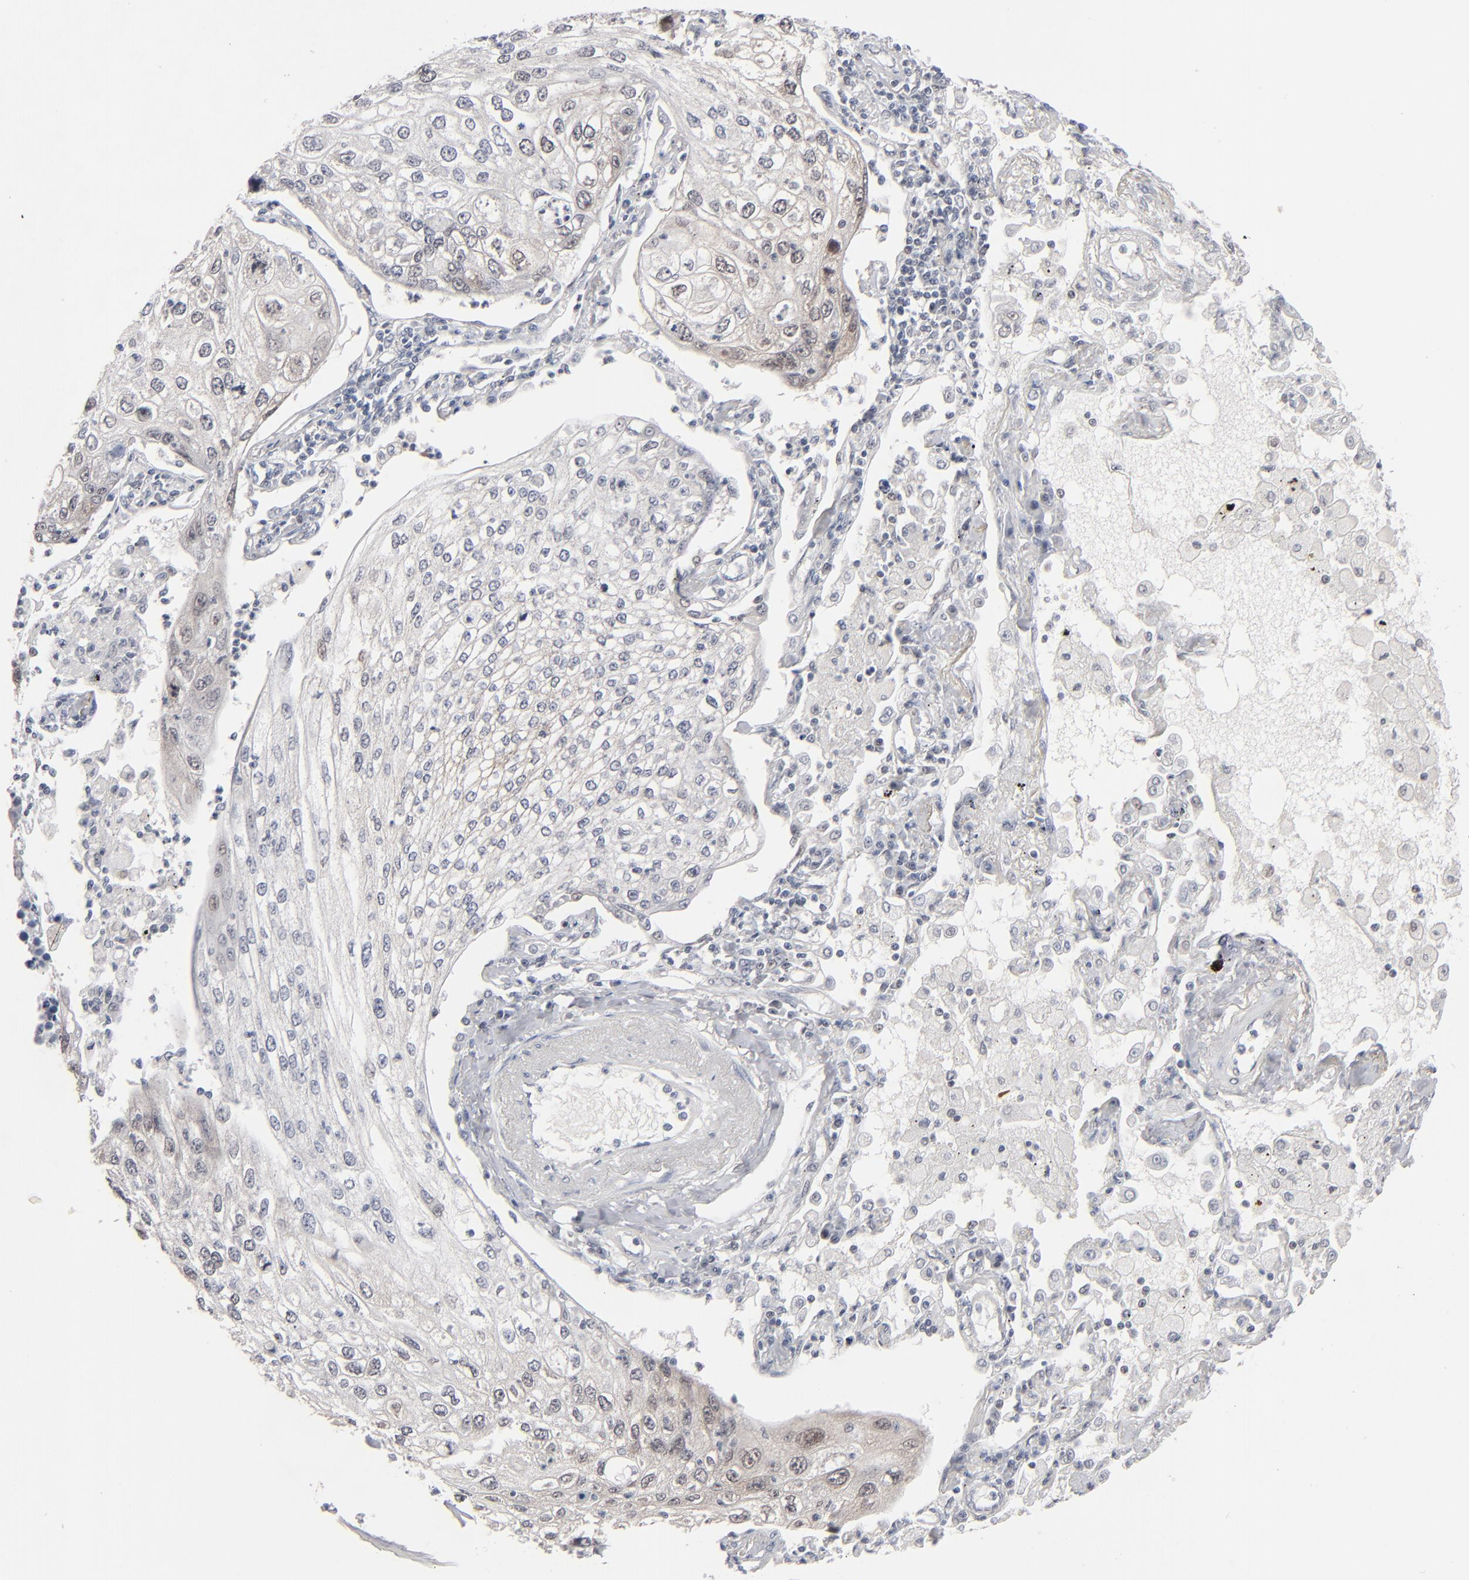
{"staining": {"intensity": "weak", "quantity": "<25%", "location": "cytoplasmic/membranous"}, "tissue": "lung cancer", "cell_type": "Tumor cells", "image_type": "cancer", "snomed": [{"axis": "morphology", "description": "Squamous cell carcinoma, NOS"}, {"axis": "topography", "description": "Lung"}], "caption": "IHC photomicrograph of neoplastic tissue: human lung cancer (squamous cell carcinoma) stained with DAB shows no significant protein expression in tumor cells. Nuclei are stained in blue.", "gene": "IRF9", "patient": {"sex": "male", "age": 75}}